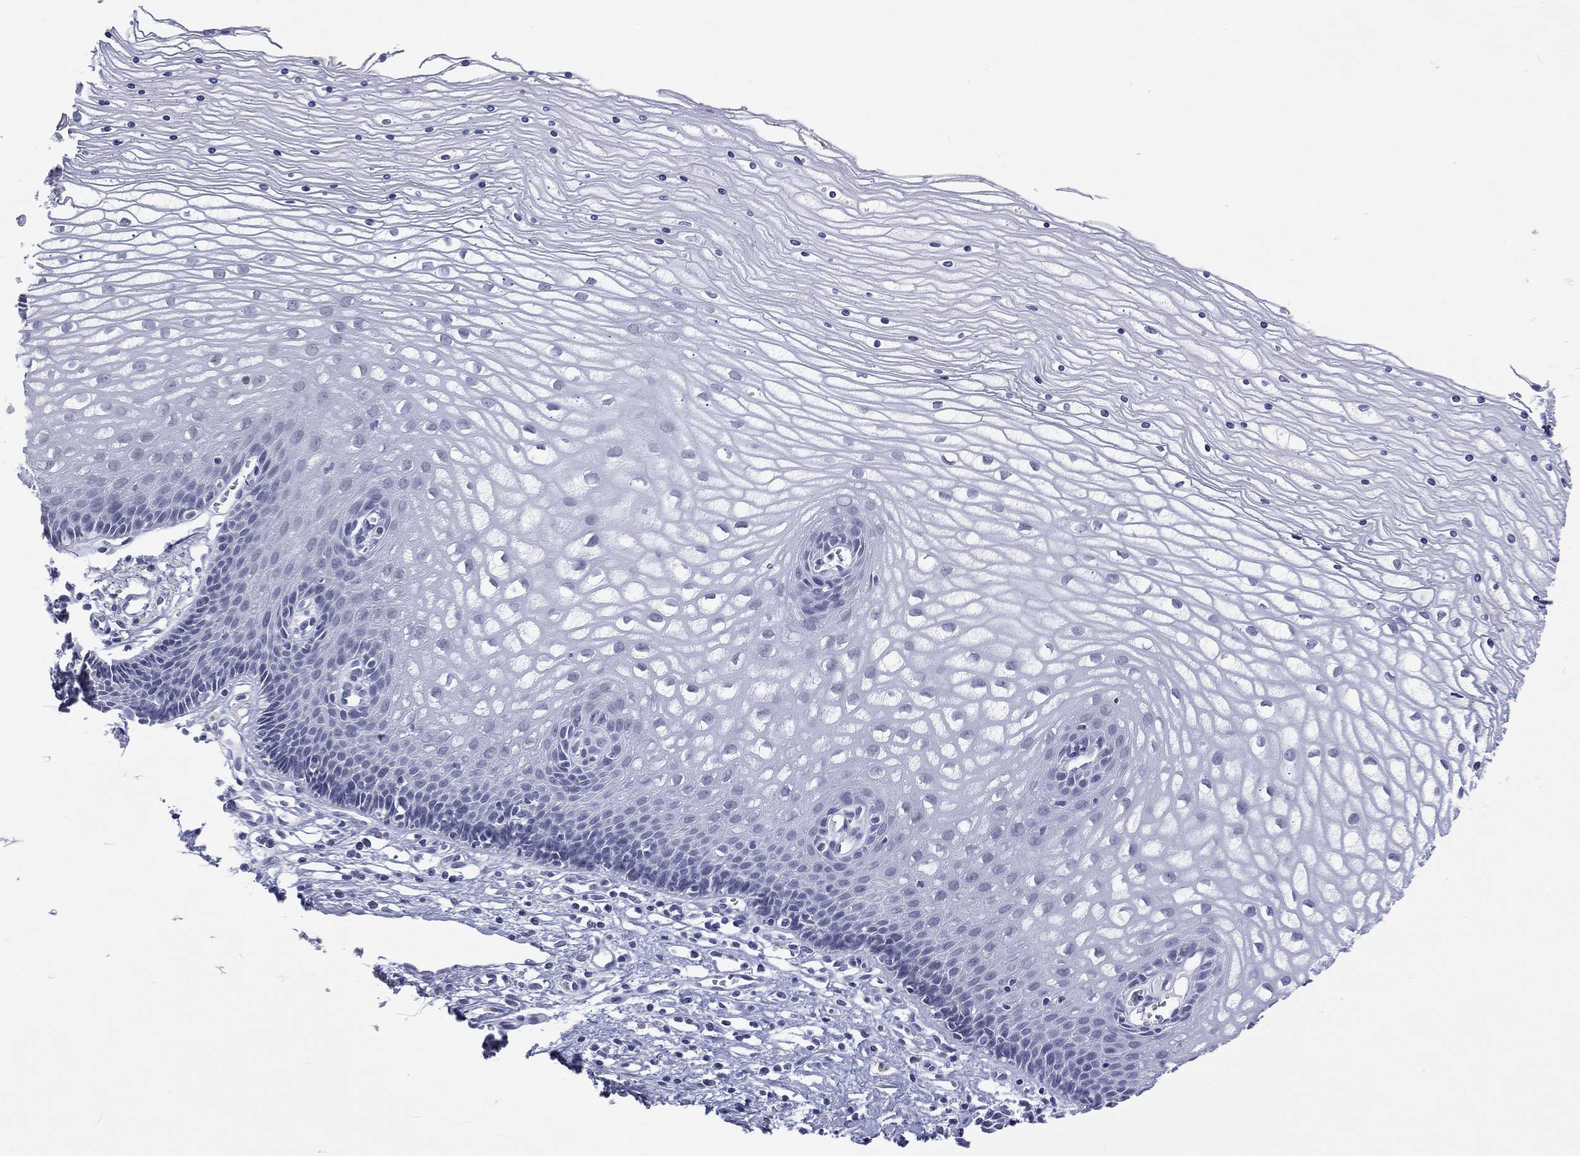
{"staining": {"intensity": "negative", "quantity": "none", "location": "none"}, "tissue": "cervix", "cell_type": "Glandular cells", "image_type": "normal", "snomed": [{"axis": "morphology", "description": "Normal tissue, NOS"}, {"axis": "topography", "description": "Cervix"}], "caption": "Immunohistochemical staining of benign cervix exhibits no significant expression in glandular cells.", "gene": "SSX1", "patient": {"sex": "female", "age": 35}}